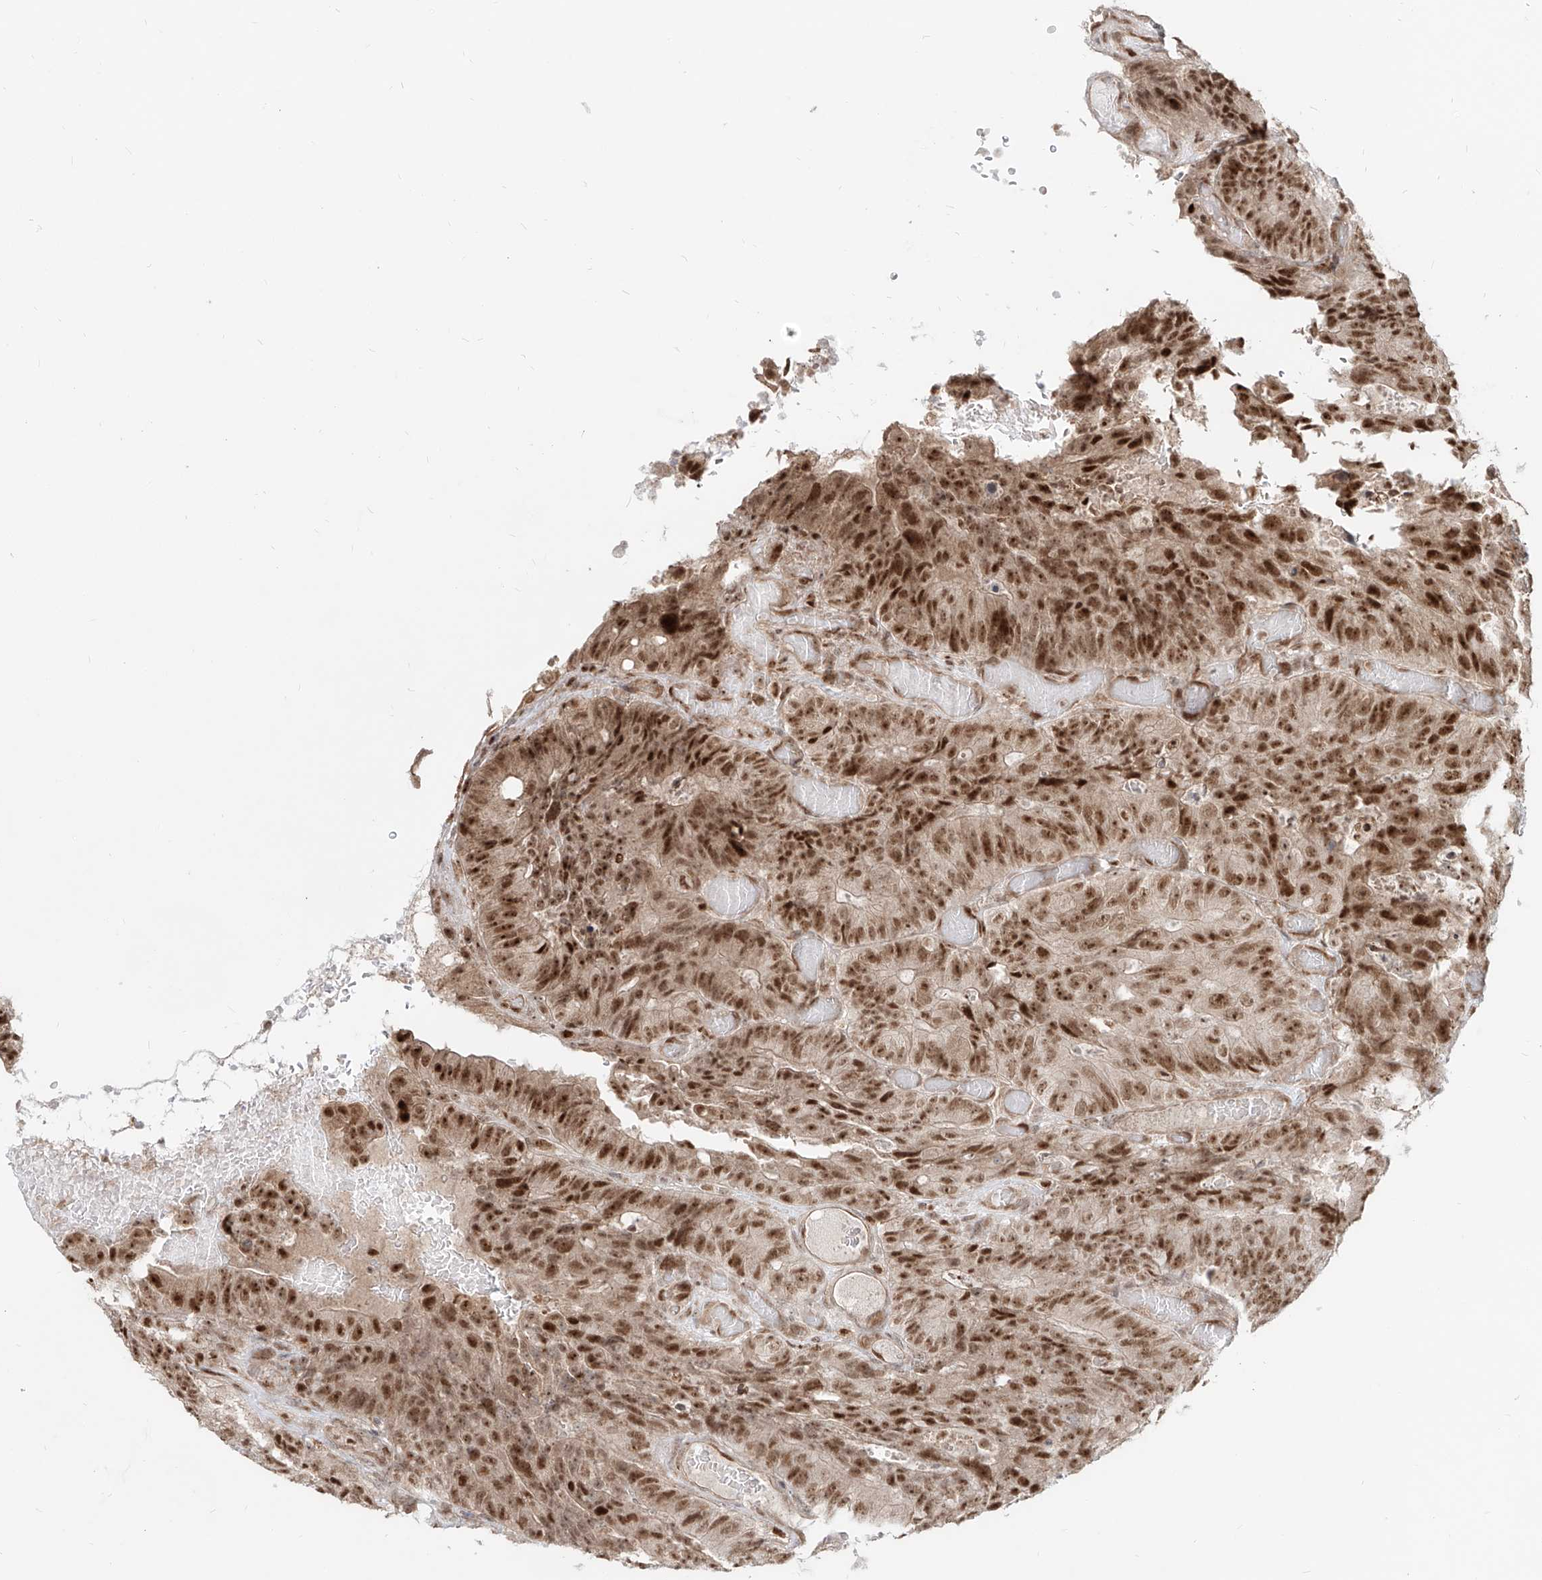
{"staining": {"intensity": "moderate", "quantity": ">75%", "location": "nuclear"}, "tissue": "colorectal cancer", "cell_type": "Tumor cells", "image_type": "cancer", "snomed": [{"axis": "morphology", "description": "Adenocarcinoma, NOS"}, {"axis": "topography", "description": "Colon"}], "caption": "This histopathology image exhibits IHC staining of human colorectal cancer (adenocarcinoma), with medium moderate nuclear positivity in approximately >75% of tumor cells.", "gene": "ZNF710", "patient": {"sex": "male", "age": 87}}